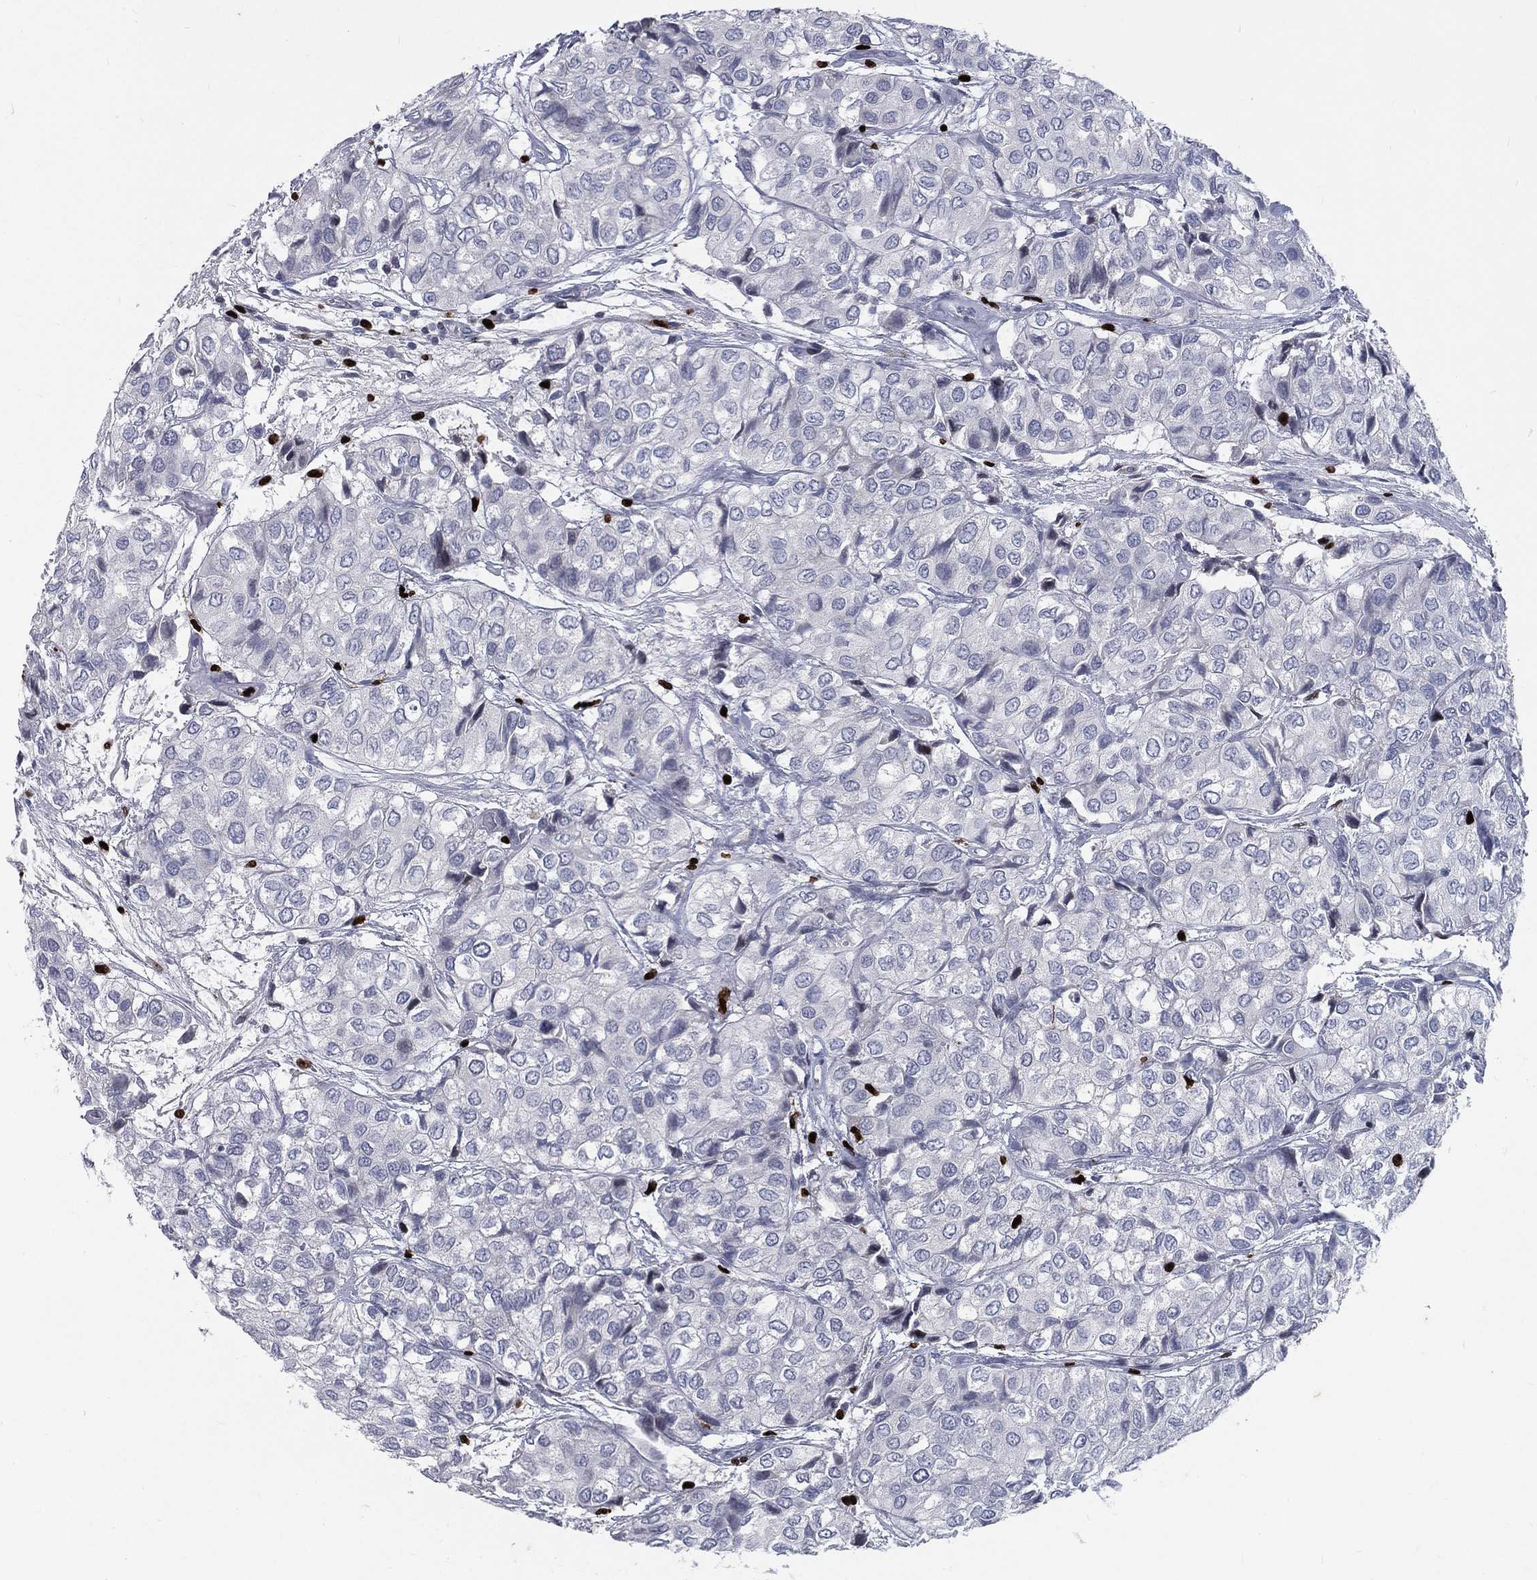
{"staining": {"intensity": "negative", "quantity": "none", "location": "none"}, "tissue": "urothelial cancer", "cell_type": "Tumor cells", "image_type": "cancer", "snomed": [{"axis": "morphology", "description": "Urothelial carcinoma, High grade"}, {"axis": "topography", "description": "Urinary bladder"}], "caption": "This is an immunohistochemistry (IHC) histopathology image of human urothelial cancer. There is no expression in tumor cells.", "gene": "MNDA", "patient": {"sex": "male", "age": 73}}